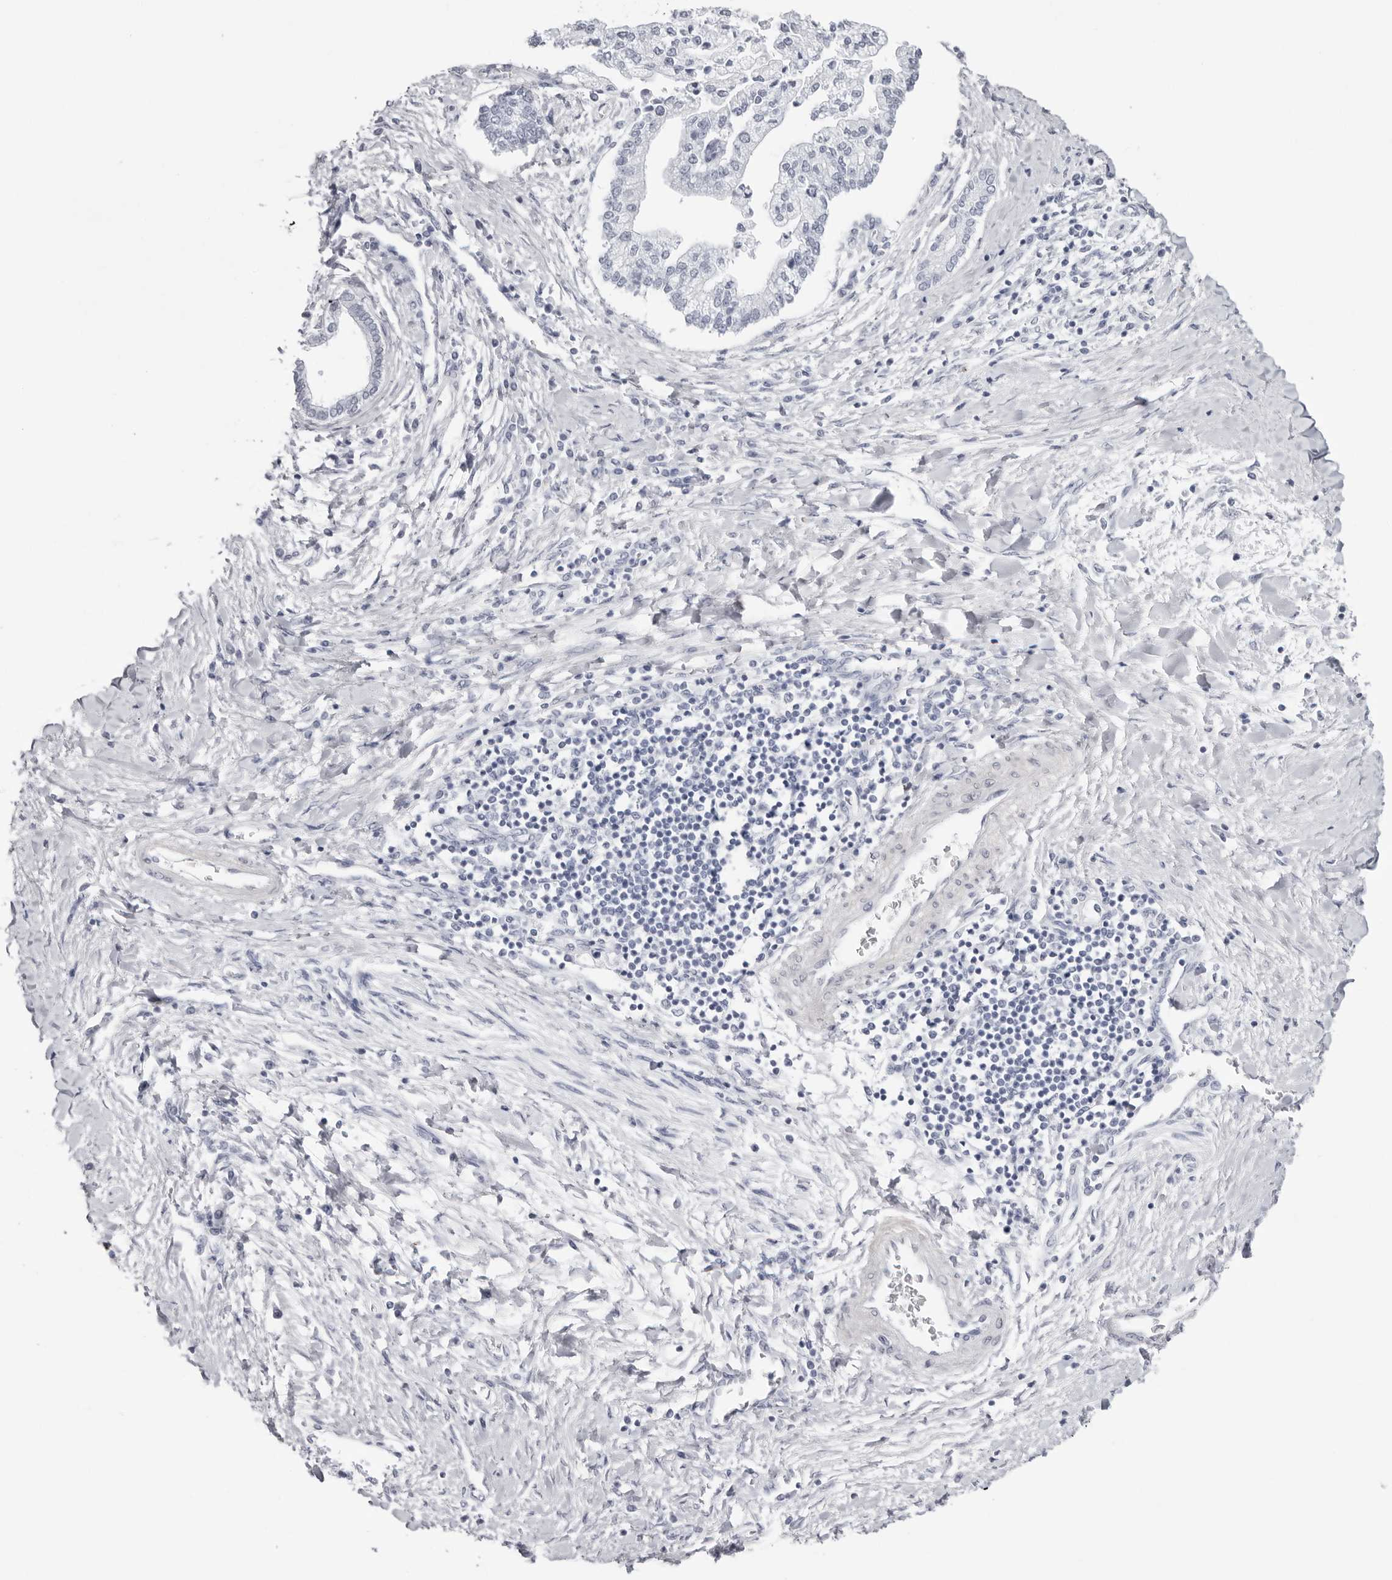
{"staining": {"intensity": "negative", "quantity": "none", "location": "none"}, "tissue": "liver cancer", "cell_type": "Tumor cells", "image_type": "cancer", "snomed": [{"axis": "morphology", "description": "Cholangiocarcinoma"}, {"axis": "topography", "description": "Liver"}], "caption": "Human cholangiocarcinoma (liver) stained for a protein using IHC displays no staining in tumor cells.", "gene": "INSL3", "patient": {"sex": "male", "age": 50}}